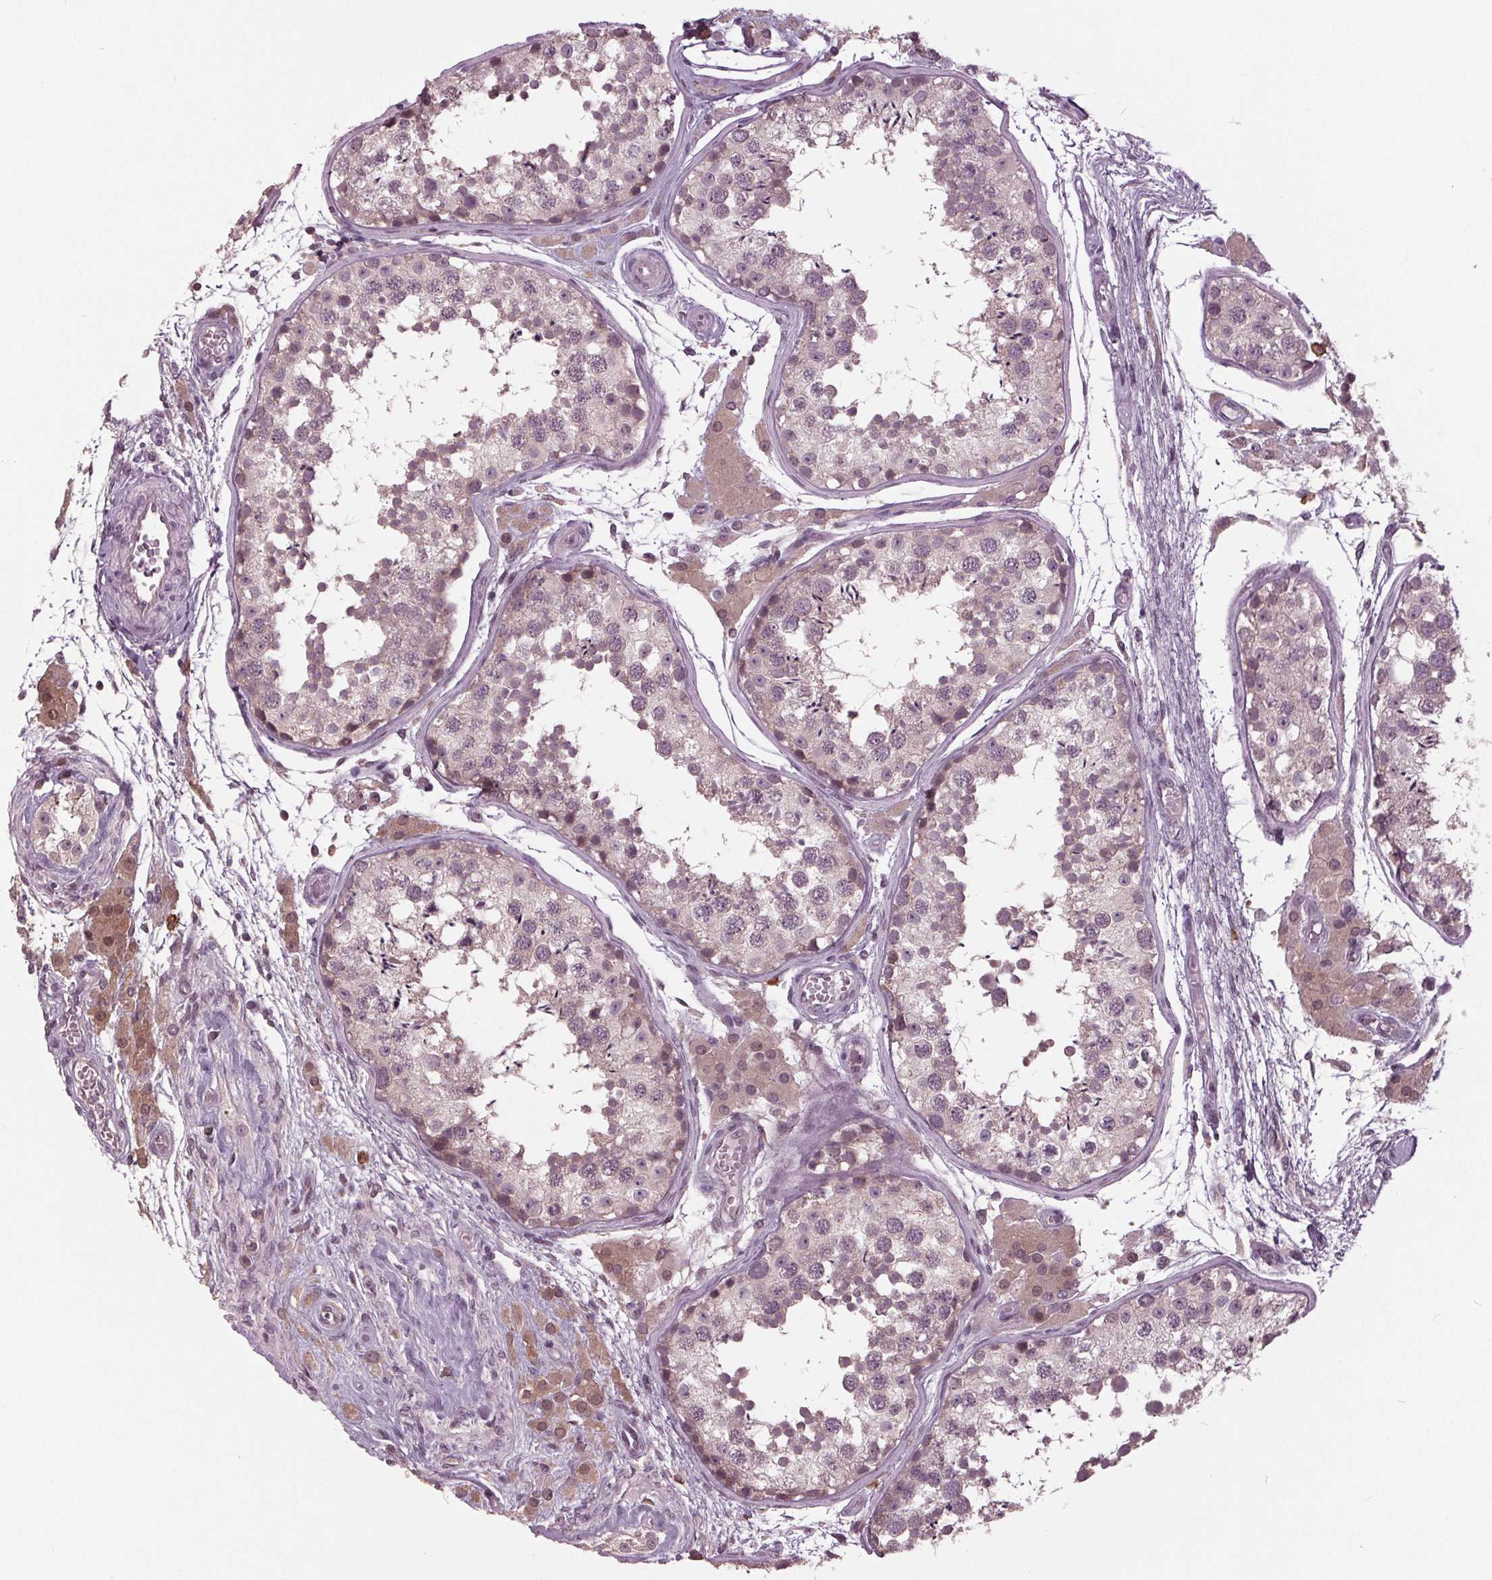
{"staining": {"intensity": "negative", "quantity": "none", "location": "none"}, "tissue": "testis", "cell_type": "Cells in seminiferous ducts", "image_type": "normal", "snomed": [{"axis": "morphology", "description": "Normal tissue, NOS"}, {"axis": "morphology", "description": "Seminoma, NOS"}, {"axis": "topography", "description": "Testis"}], "caption": "Immunohistochemical staining of benign human testis demonstrates no significant expression in cells in seminiferous ducts.", "gene": "SIGLEC6", "patient": {"sex": "male", "age": 29}}